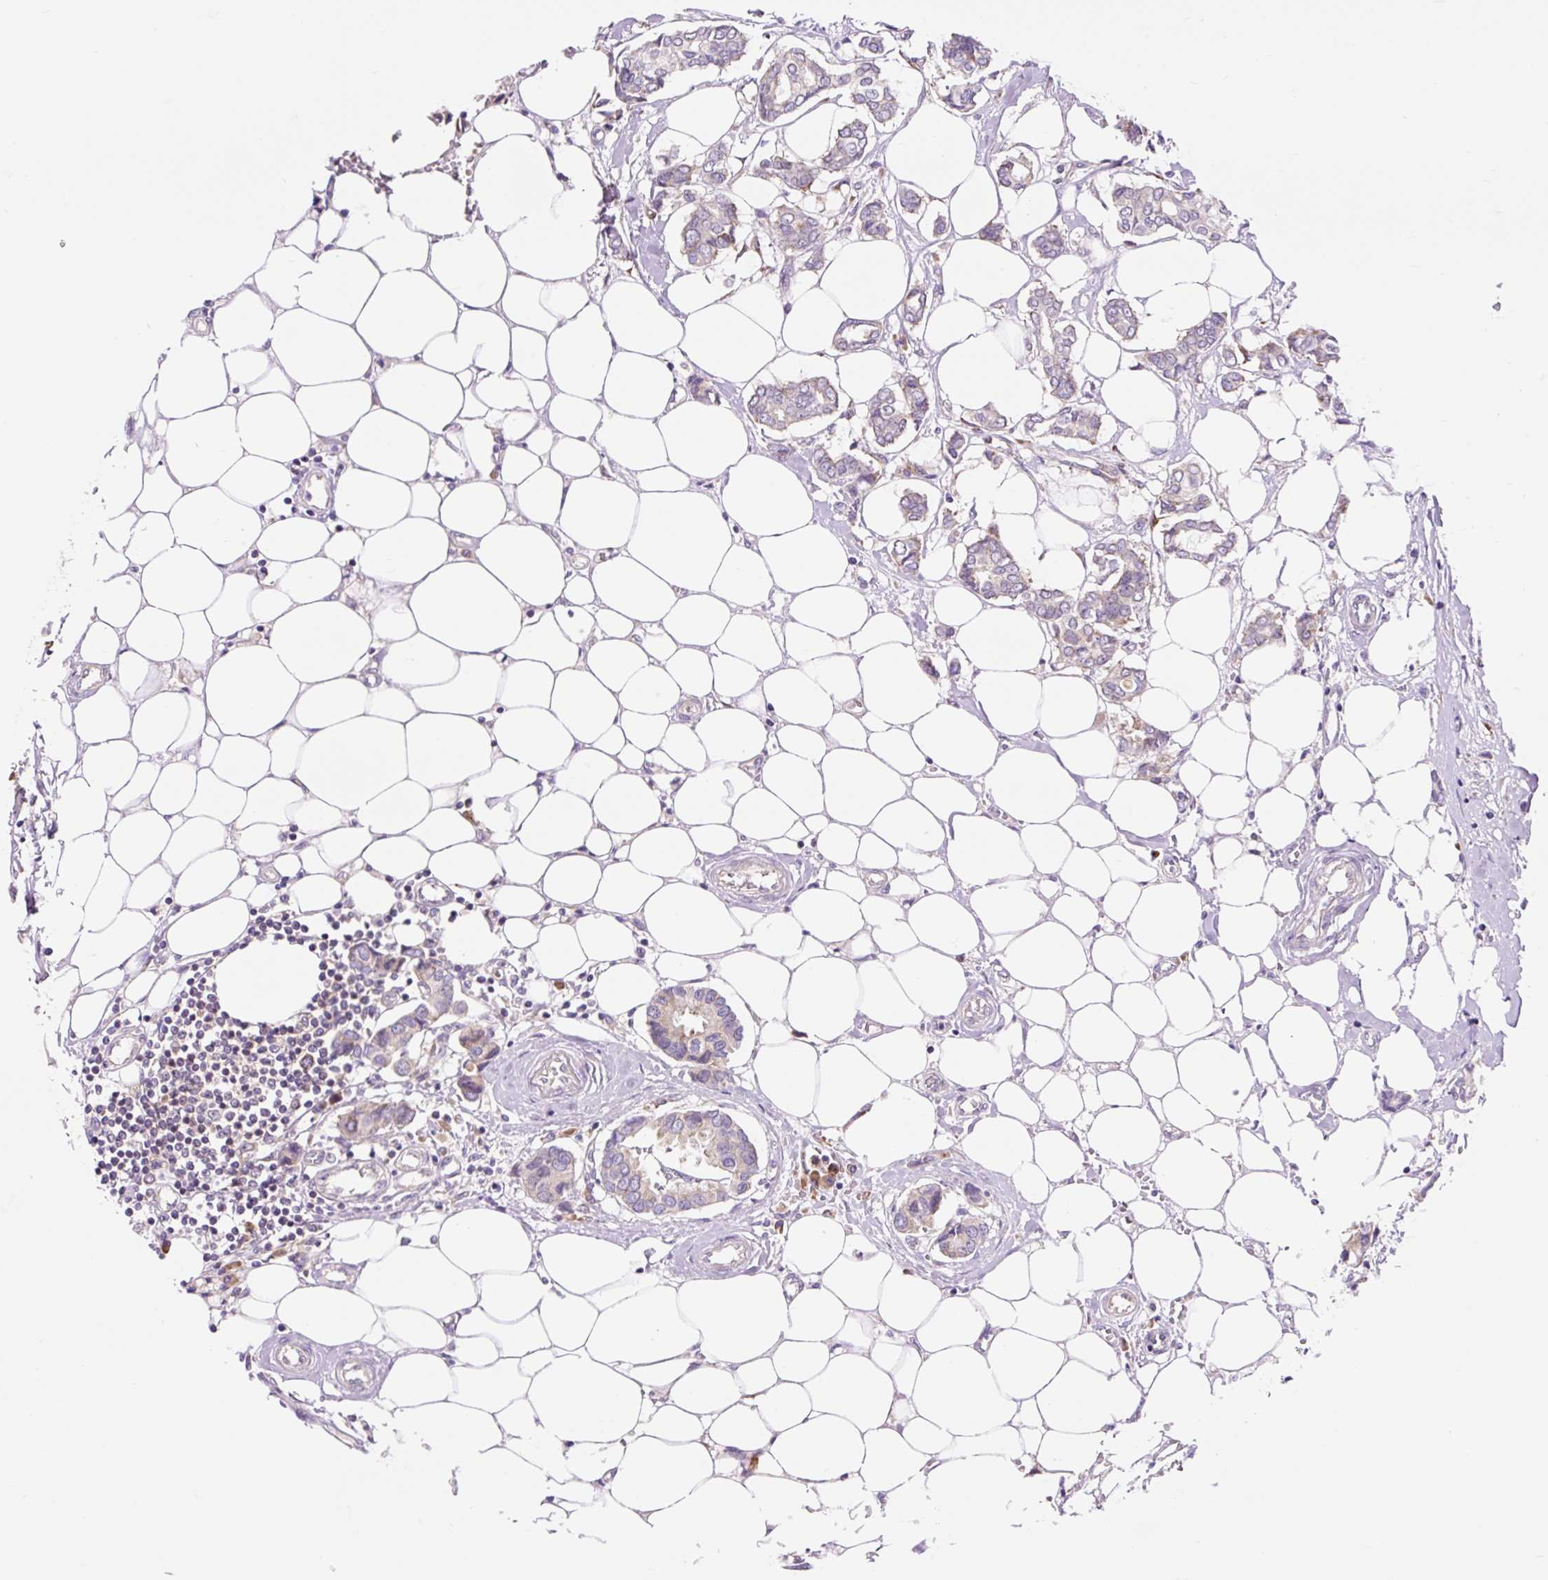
{"staining": {"intensity": "weak", "quantity": "25%-75%", "location": "cytoplasmic/membranous"}, "tissue": "breast cancer", "cell_type": "Tumor cells", "image_type": "cancer", "snomed": [{"axis": "morphology", "description": "Duct carcinoma"}, {"axis": "topography", "description": "Breast"}], "caption": "Immunohistochemistry (IHC) photomicrograph of neoplastic tissue: human breast cancer (intraductal carcinoma) stained using immunohistochemistry (IHC) shows low levels of weak protein expression localized specifically in the cytoplasmic/membranous of tumor cells, appearing as a cytoplasmic/membranous brown color.", "gene": "GPR45", "patient": {"sex": "female", "age": 73}}